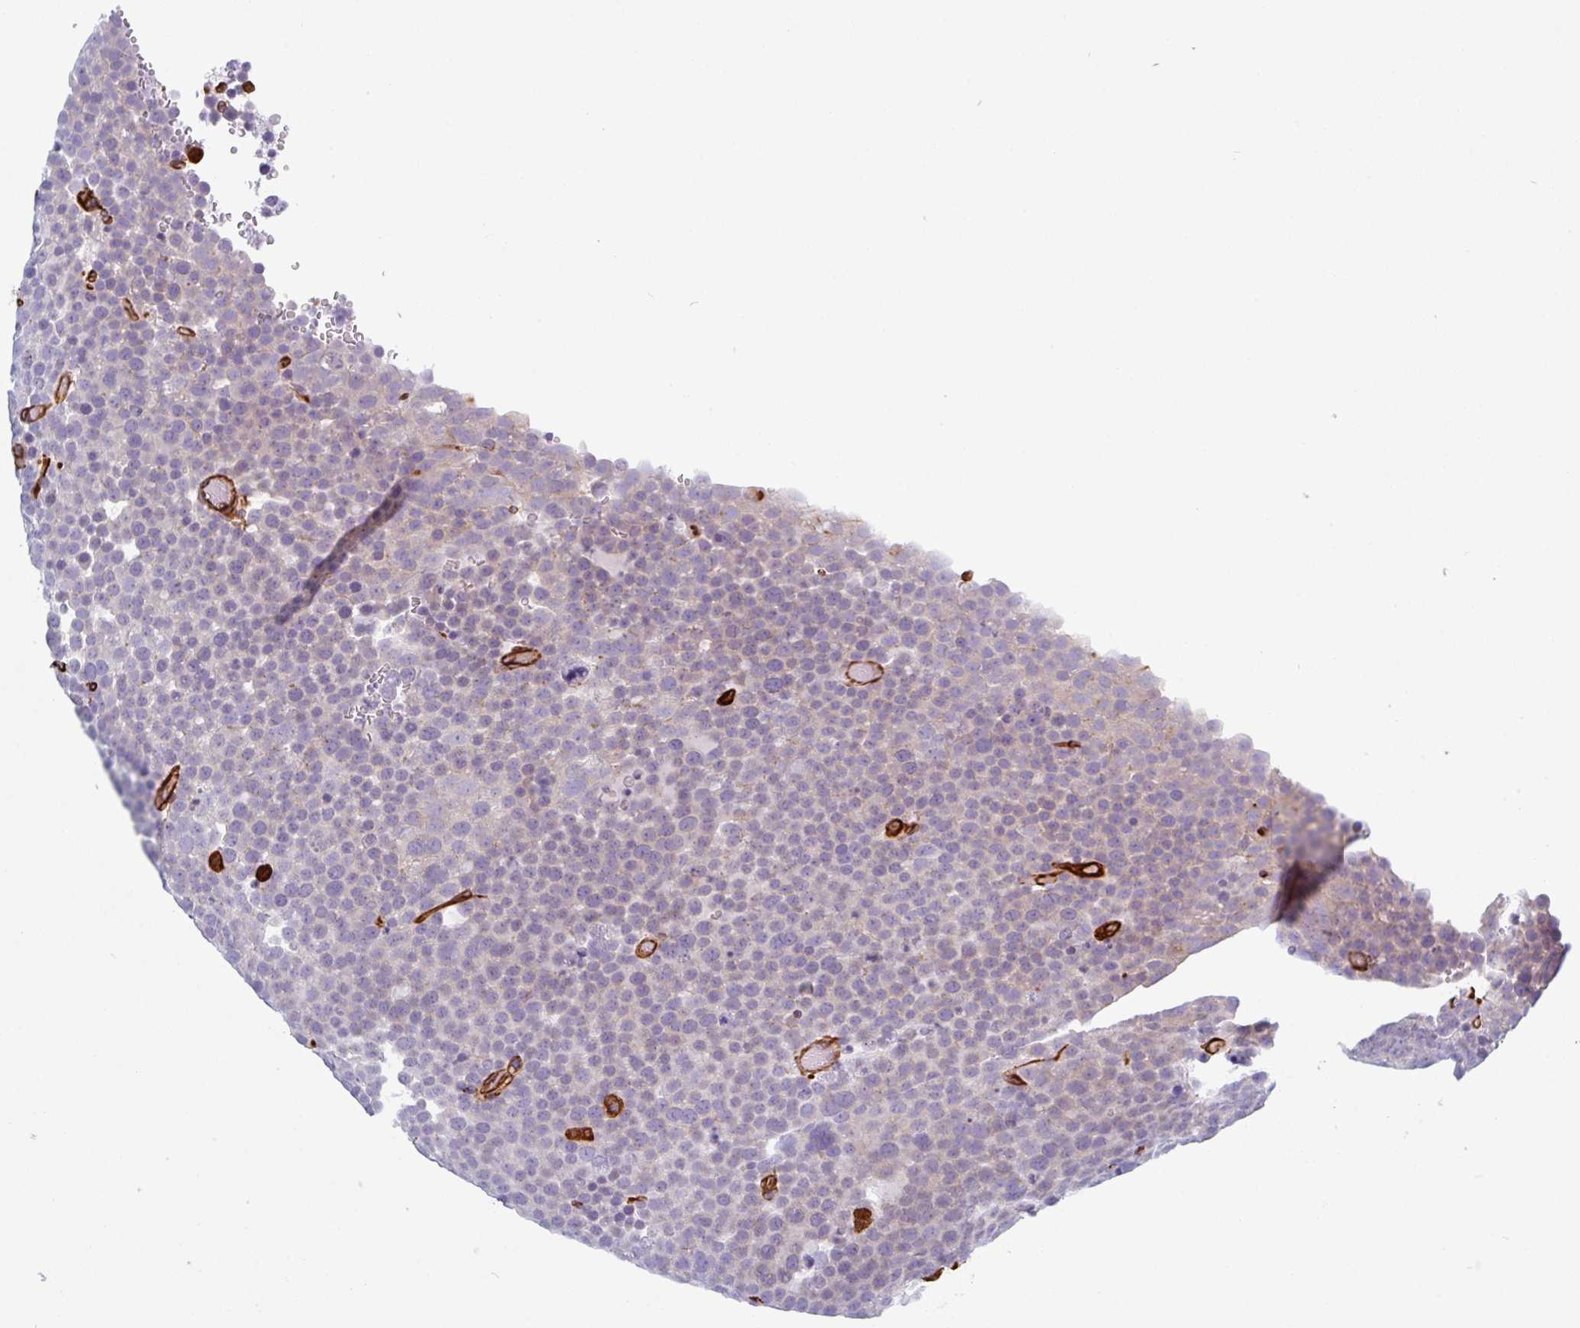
{"staining": {"intensity": "negative", "quantity": "none", "location": "none"}, "tissue": "testis cancer", "cell_type": "Tumor cells", "image_type": "cancer", "snomed": [{"axis": "morphology", "description": "Seminoma, NOS"}, {"axis": "topography", "description": "Testis"}], "caption": "IHC photomicrograph of human testis cancer stained for a protein (brown), which exhibits no positivity in tumor cells.", "gene": "PPFIA1", "patient": {"sex": "male", "age": 71}}